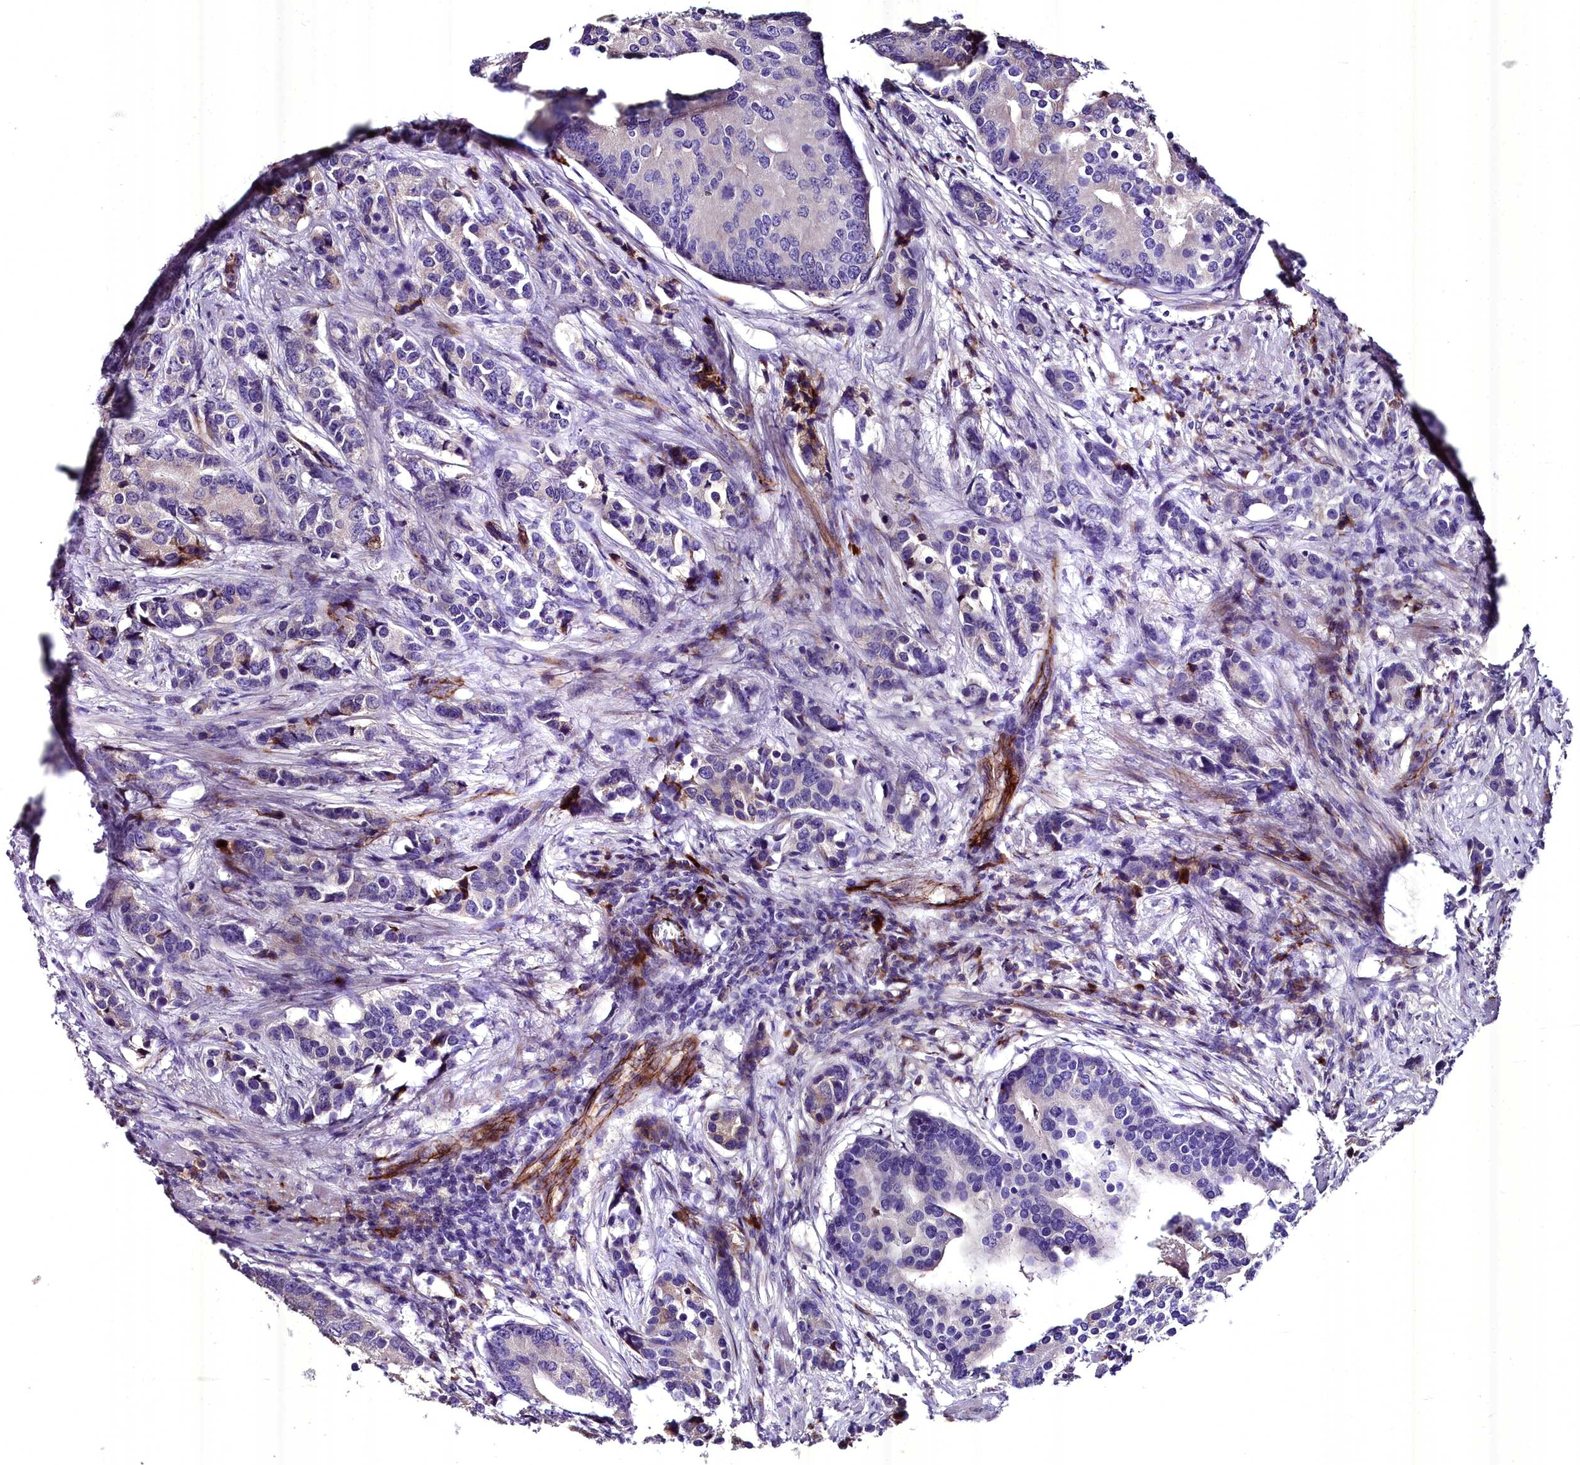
{"staining": {"intensity": "moderate", "quantity": "<25%", "location": "cytoplasmic/membranous"}, "tissue": "prostate cancer", "cell_type": "Tumor cells", "image_type": "cancer", "snomed": [{"axis": "morphology", "description": "Adenocarcinoma, High grade"}, {"axis": "topography", "description": "Prostate"}], "caption": "This histopathology image displays immunohistochemistry staining of prostate cancer (adenocarcinoma (high-grade)), with low moderate cytoplasmic/membranous positivity in about <25% of tumor cells.", "gene": "MS4A18", "patient": {"sex": "male", "age": 62}}